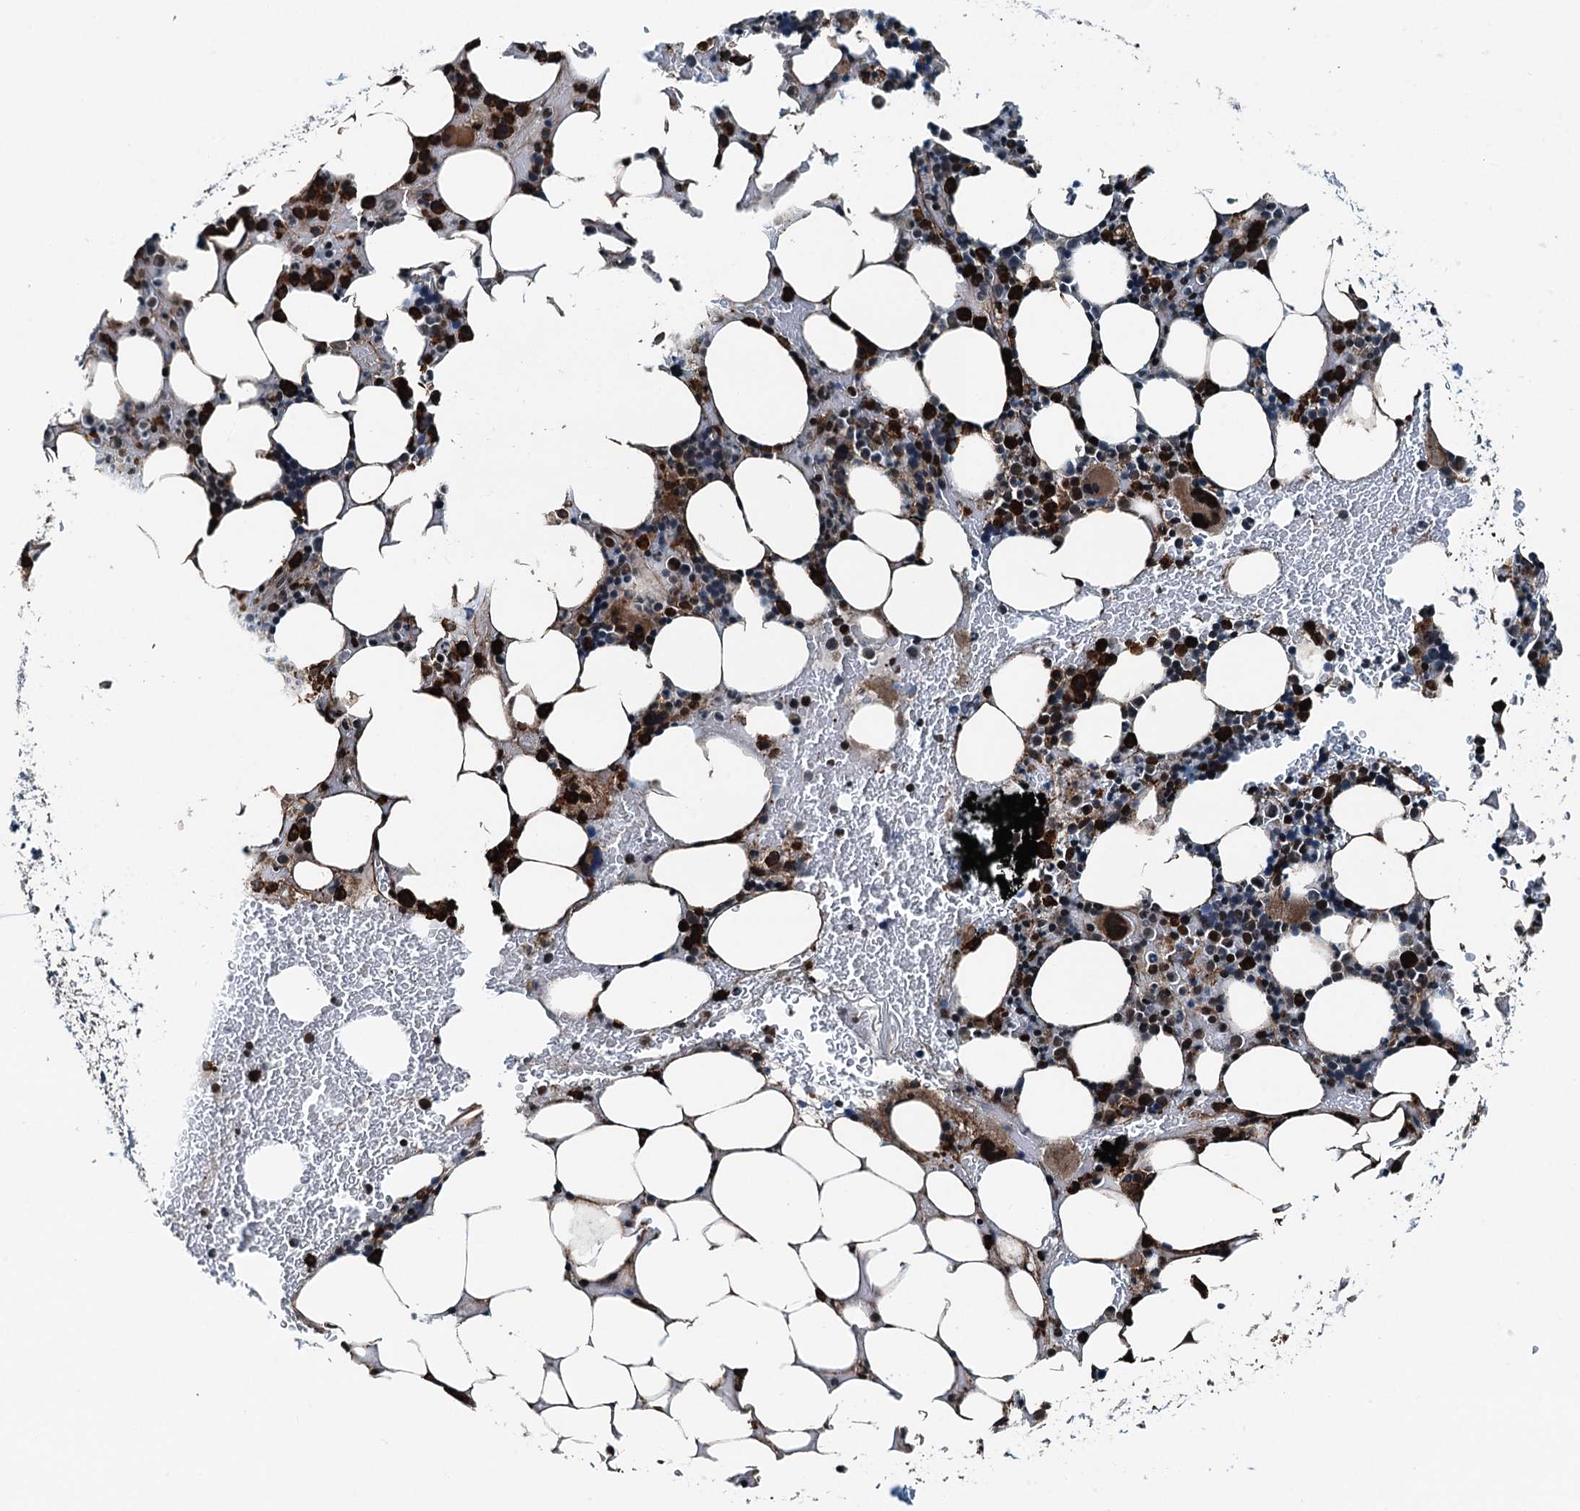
{"staining": {"intensity": "strong", "quantity": "25%-75%", "location": "cytoplasmic/membranous,nuclear"}, "tissue": "bone marrow", "cell_type": "Hematopoietic cells", "image_type": "normal", "snomed": [{"axis": "morphology", "description": "Normal tissue, NOS"}, {"axis": "topography", "description": "Bone marrow"}], "caption": "IHC staining of normal bone marrow, which exhibits high levels of strong cytoplasmic/membranous,nuclear positivity in approximately 25%-75% of hematopoietic cells indicating strong cytoplasmic/membranous,nuclear protein staining. The staining was performed using DAB (3,3'-diaminobenzidine) (brown) for protein detection and nuclei were counterstained in hematoxylin (blue).", "gene": "TAMALIN", "patient": {"sex": "male", "age": 78}}